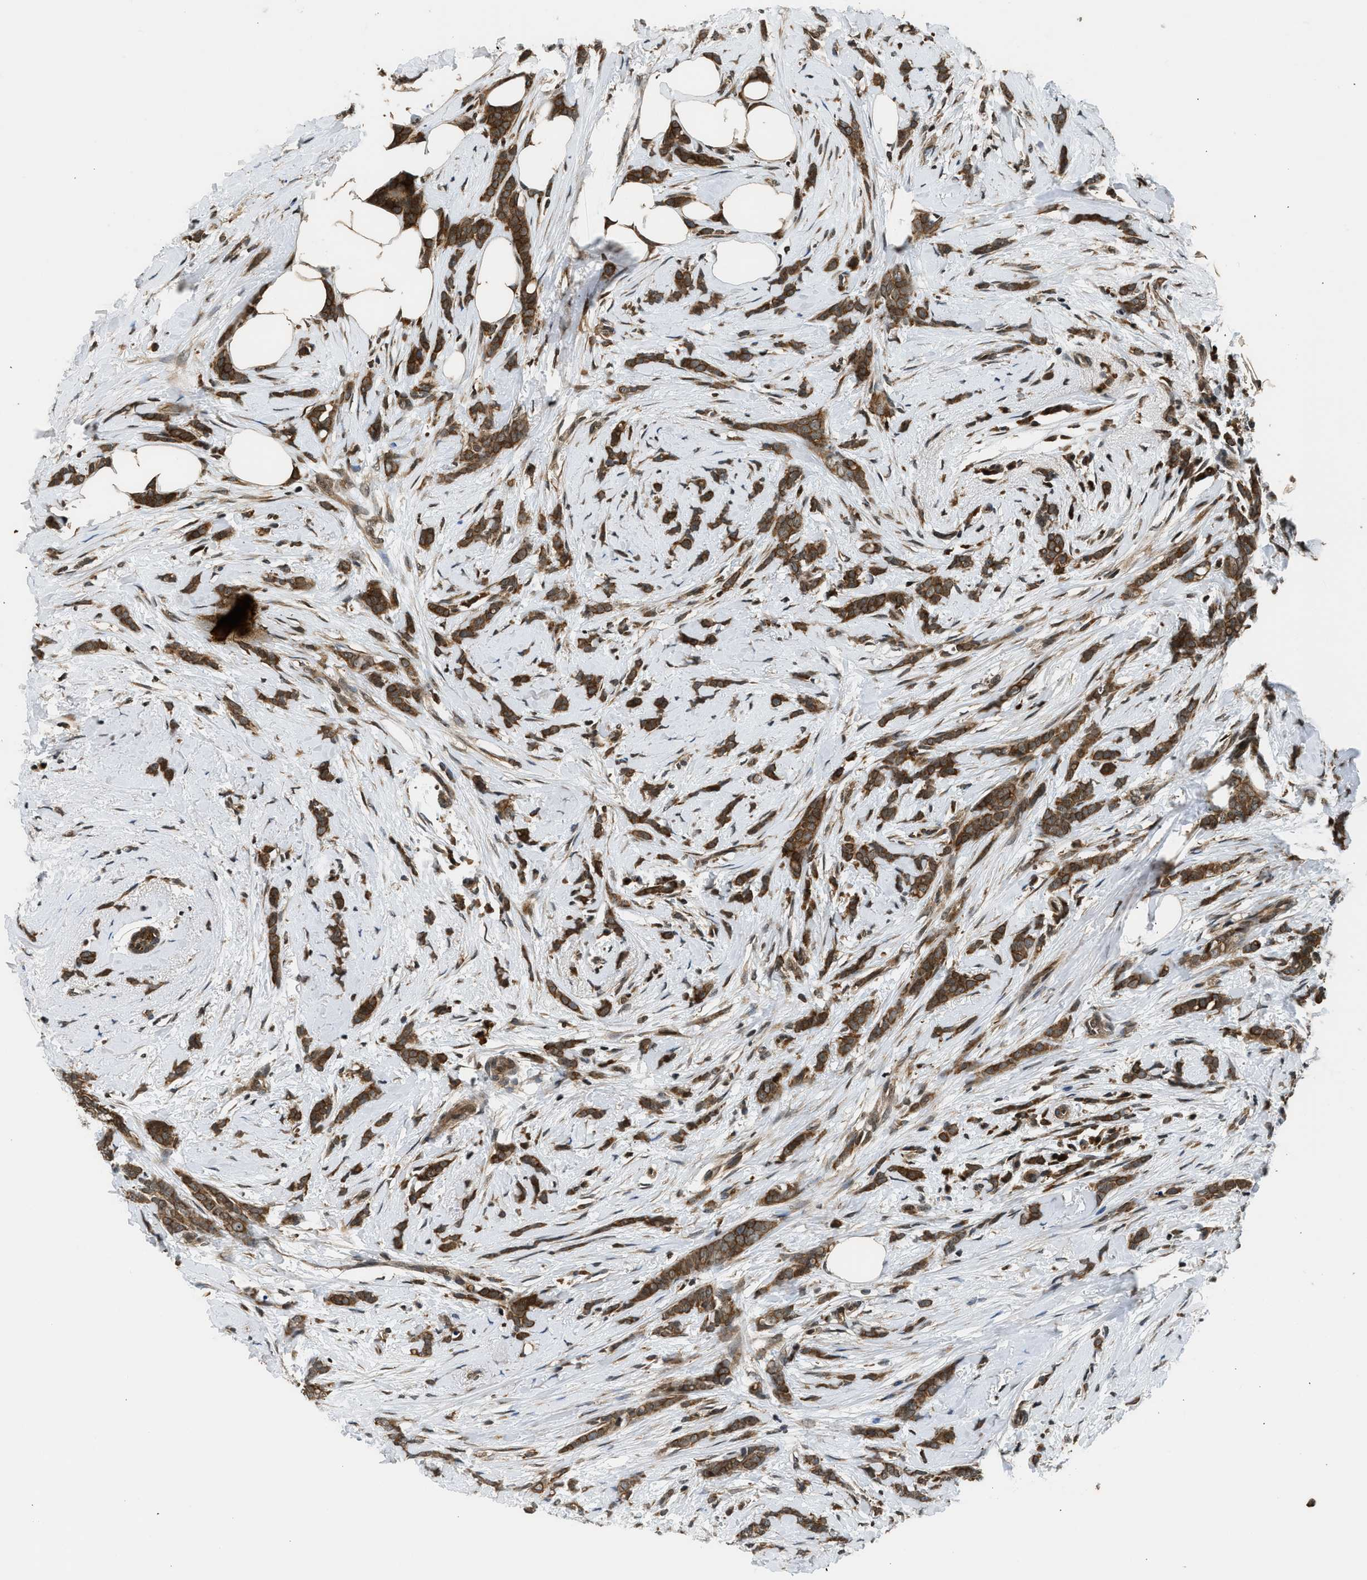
{"staining": {"intensity": "strong", "quantity": ">75%", "location": "cytoplasmic/membranous"}, "tissue": "breast cancer", "cell_type": "Tumor cells", "image_type": "cancer", "snomed": [{"axis": "morphology", "description": "Lobular carcinoma, in situ"}, {"axis": "morphology", "description": "Lobular carcinoma"}, {"axis": "topography", "description": "Breast"}], "caption": "Lobular carcinoma (breast) stained with a brown dye shows strong cytoplasmic/membranous positive expression in about >75% of tumor cells.", "gene": "RETREG3", "patient": {"sex": "female", "age": 41}}